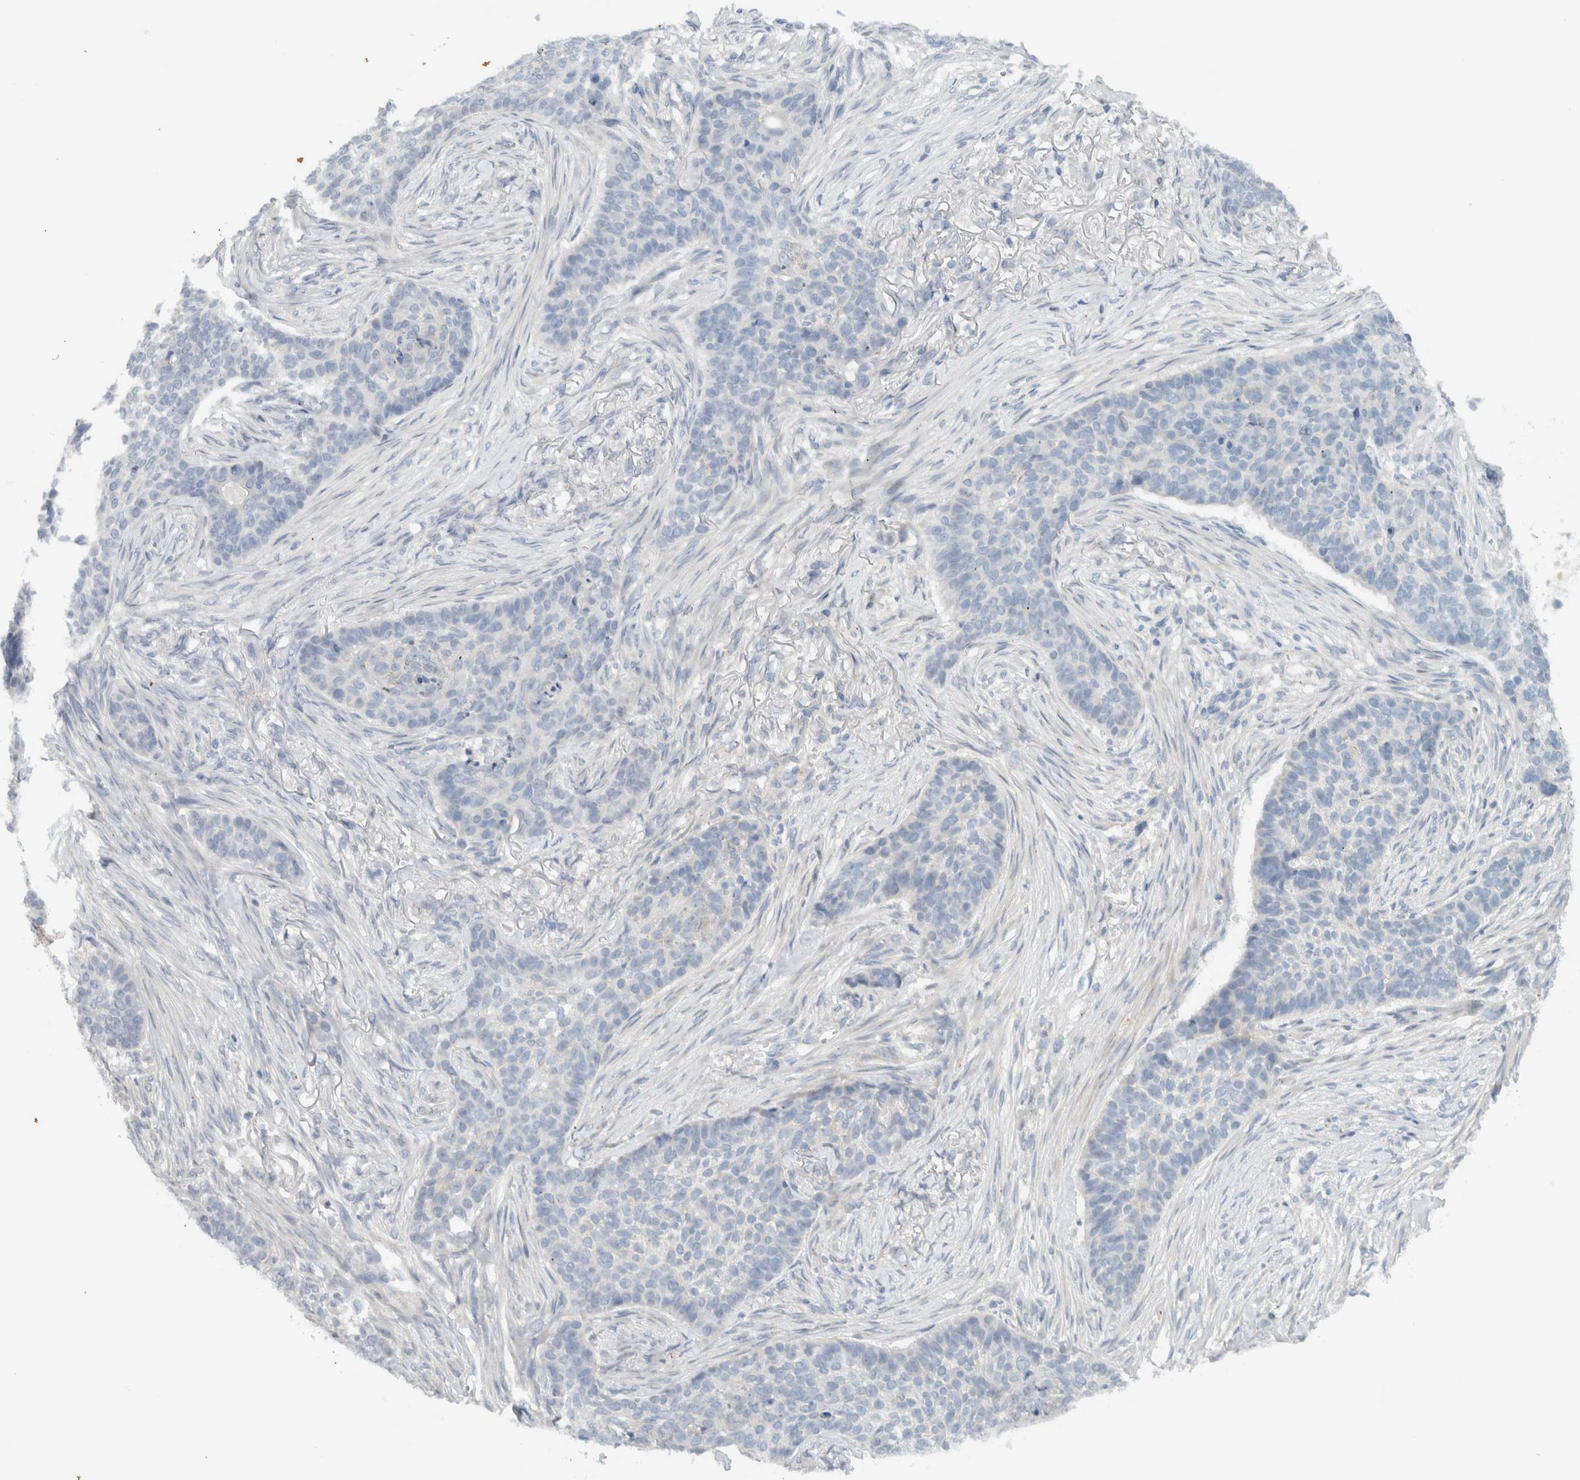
{"staining": {"intensity": "negative", "quantity": "none", "location": "none"}, "tissue": "skin cancer", "cell_type": "Tumor cells", "image_type": "cancer", "snomed": [{"axis": "morphology", "description": "Basal cell carcinoma"}, {"axis": "topography", "description": "Skin"}], "caption": "Immunohistochemistry (IHC) histopathology image of neoplastic tissue: skin cancer stained with DAB demonstrates no significant protein staining in tumor cells.", "gene": "MPRIP", "patient": {"sex": "male", "age": 85}}